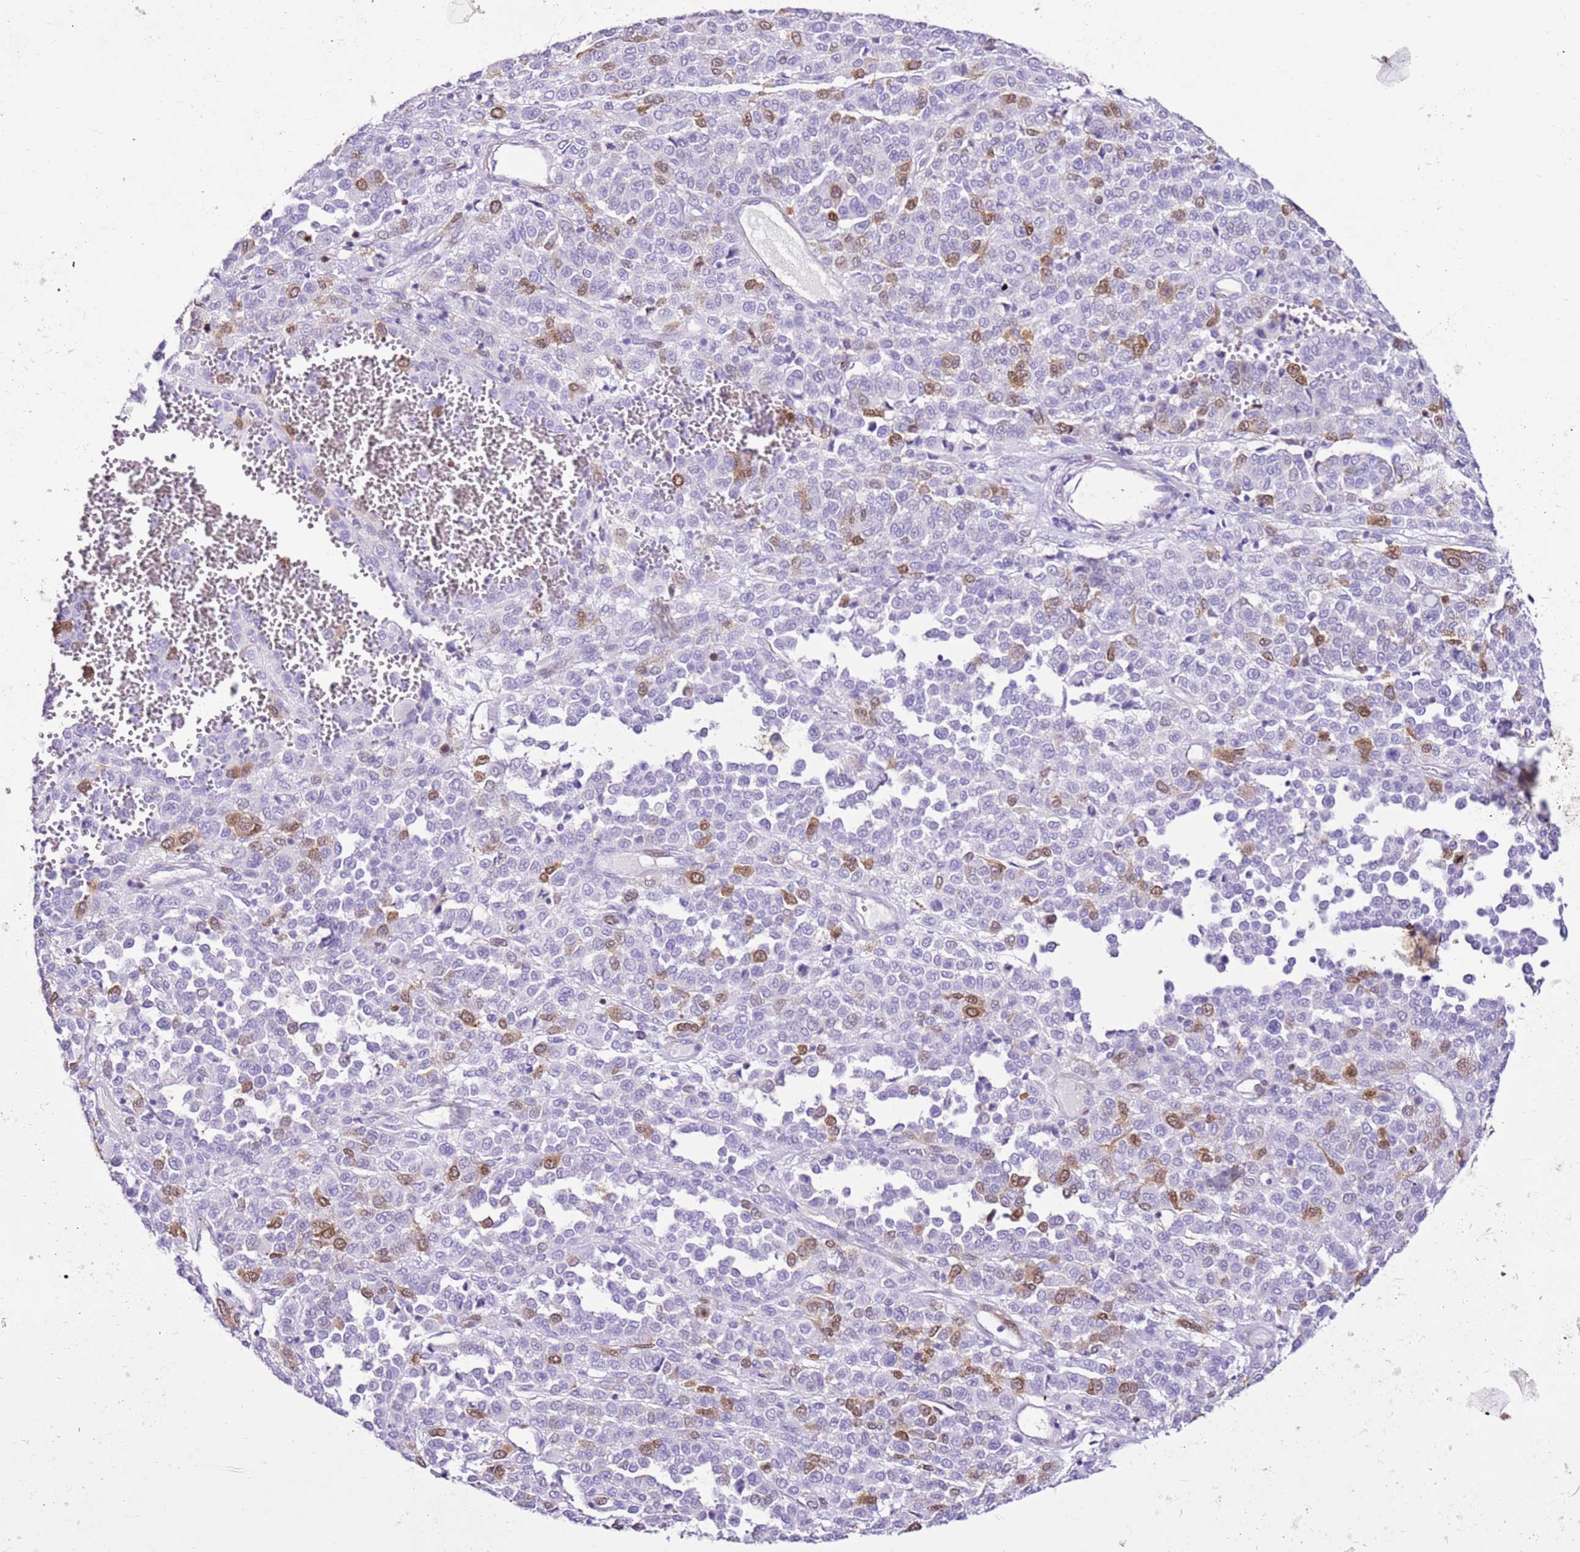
{"staining": {"intensity": "moderate", "quantity": "<25%", "location": "nuclear"}, "tissue": "melanoma", "cell_type": "Tumor cells", "image_type": "cancer", "snomed": [{"axis": "morphology", "description": "Malignant melanoma, Metastatic site"}, {"axis": "topography", "description": "Pancreas"}], "caption": "DAB immunohistochemical staining of malignant melanoma (metastatic site) shows moderate nuclear protein expression in about <25% of tumor cells.", "gene": "SPC25", "patient": {"sex": "female", "age": 30}}